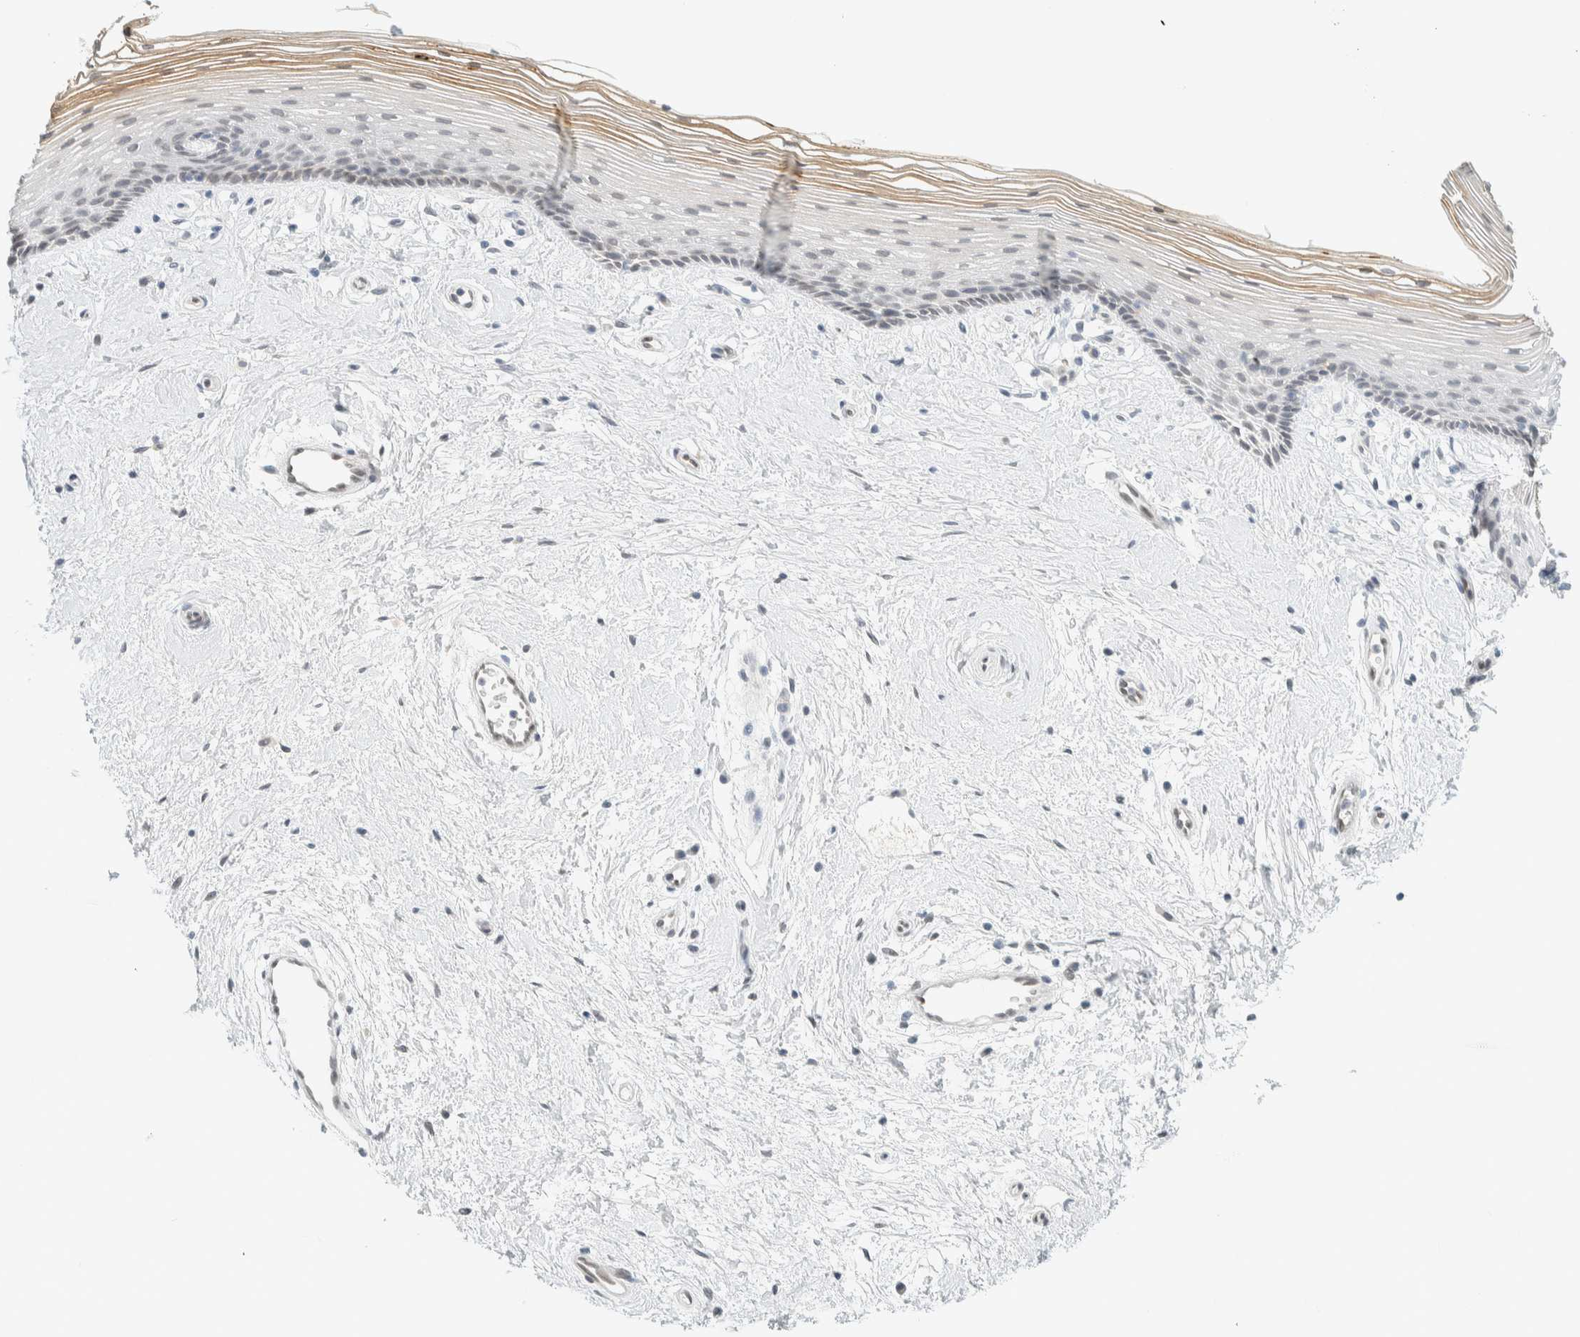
{"staining": {"intensity": "weak", "quantity": "25%-75%", "location": "cytoplasmic/membranous"}, "tissue": "vagina", "cell_type": "Squamous epithelial cells", "image_type": "normal", "snomed": [{"axis": "morphology", "description": "Normal tissue, NOS"}, {"axis": "topography", "description": "Vagina"}], "caption": "IHC (DAB) staining of unremarkable vagina displays weak cytoplasmic/membranous protein staining in about 25%-75% of squamous epithelial cells.", "gene": "C1QTNF12", "patient": {"sex": "female", "age": 46}}